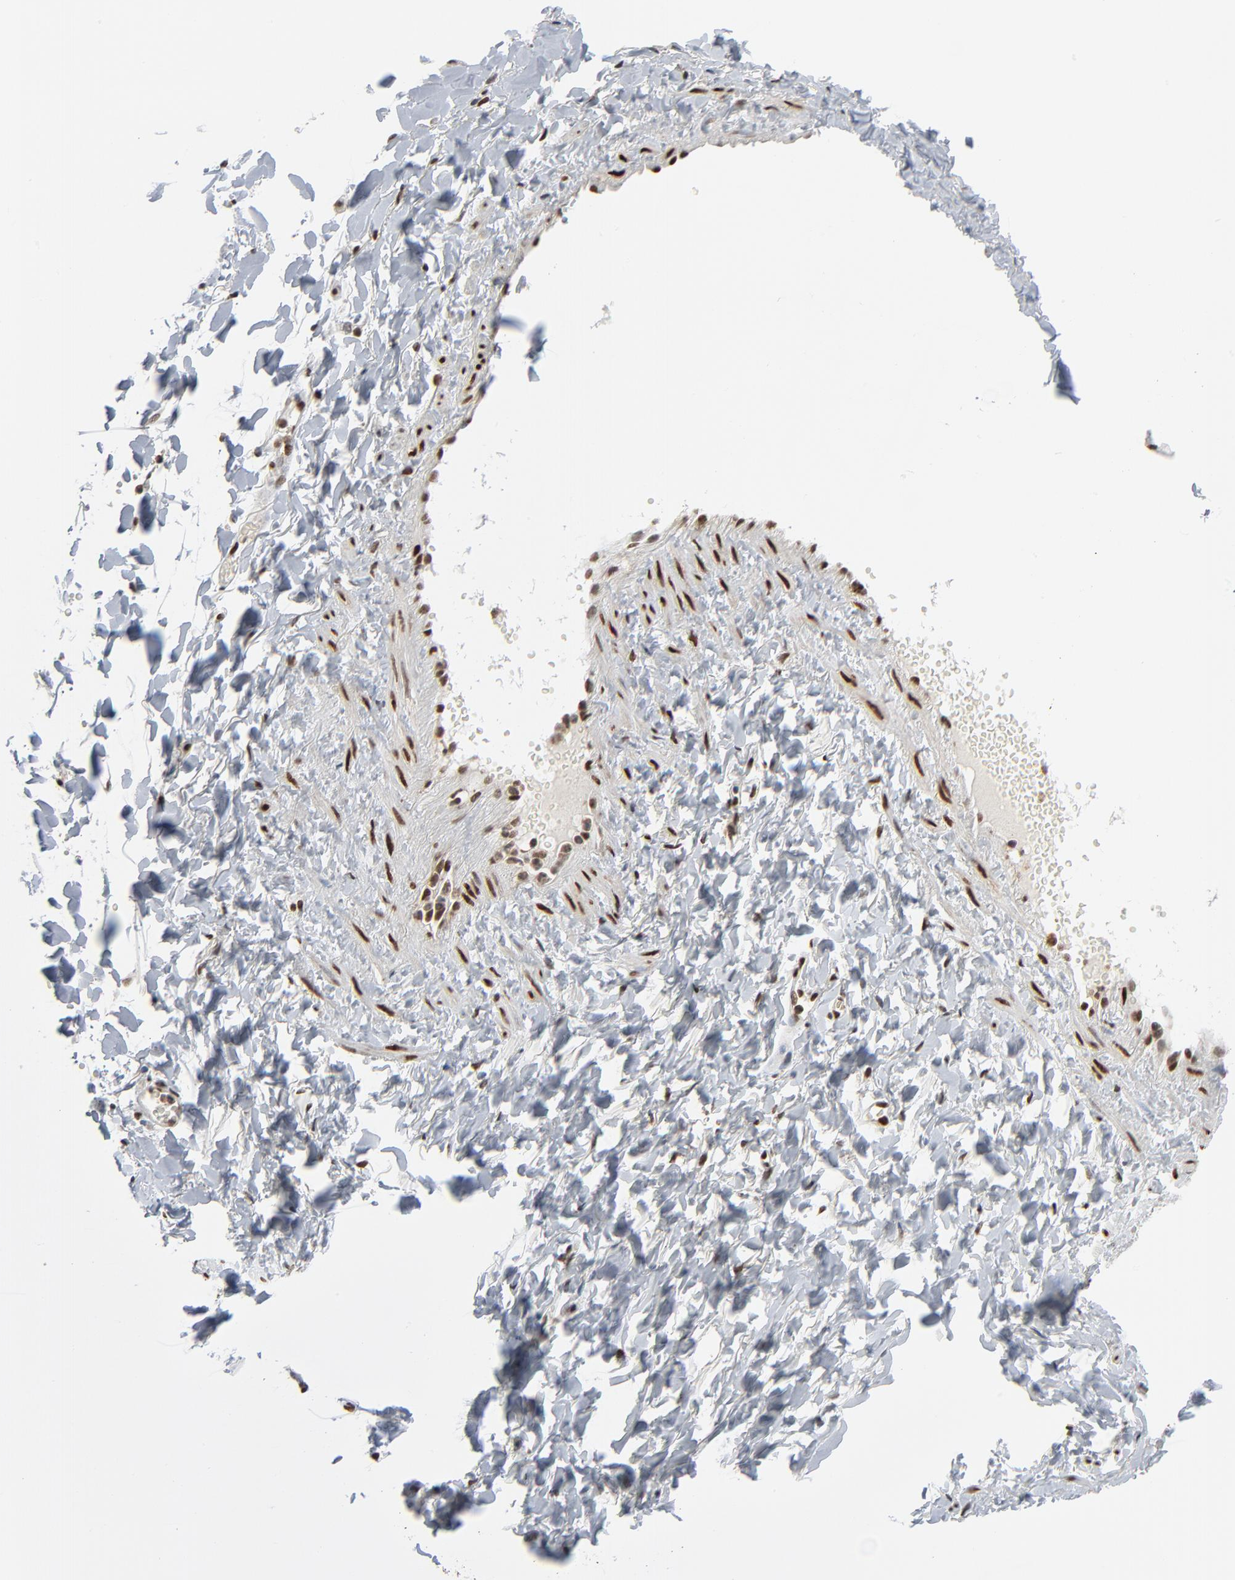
{"staining": {"intensity": "moderate", "quantity": ">75%", "location": "nuclear"}, "tissue": "salivary gland", "cell_type": "Glandular cells", "image_type": "normal", "snomed": [{"axis": "morphology", "description": "Normal tissue, NOS"}, {"axis": "topography", "description": "Skeletal muscle"}, {"axis": "topography", "description": "Oral tissue"}, {"axis": "topography", "description": "Salivary gland"}, {"axis": "topography", "description": "Peripheral nerve tissue"}], "caption": "The immunohistochemical stain highlights moderate nuclear positivity in glandular cells of benign salivary gland.", "gene": "CUX1", "patient": {"sex": "male", "age": 54}}